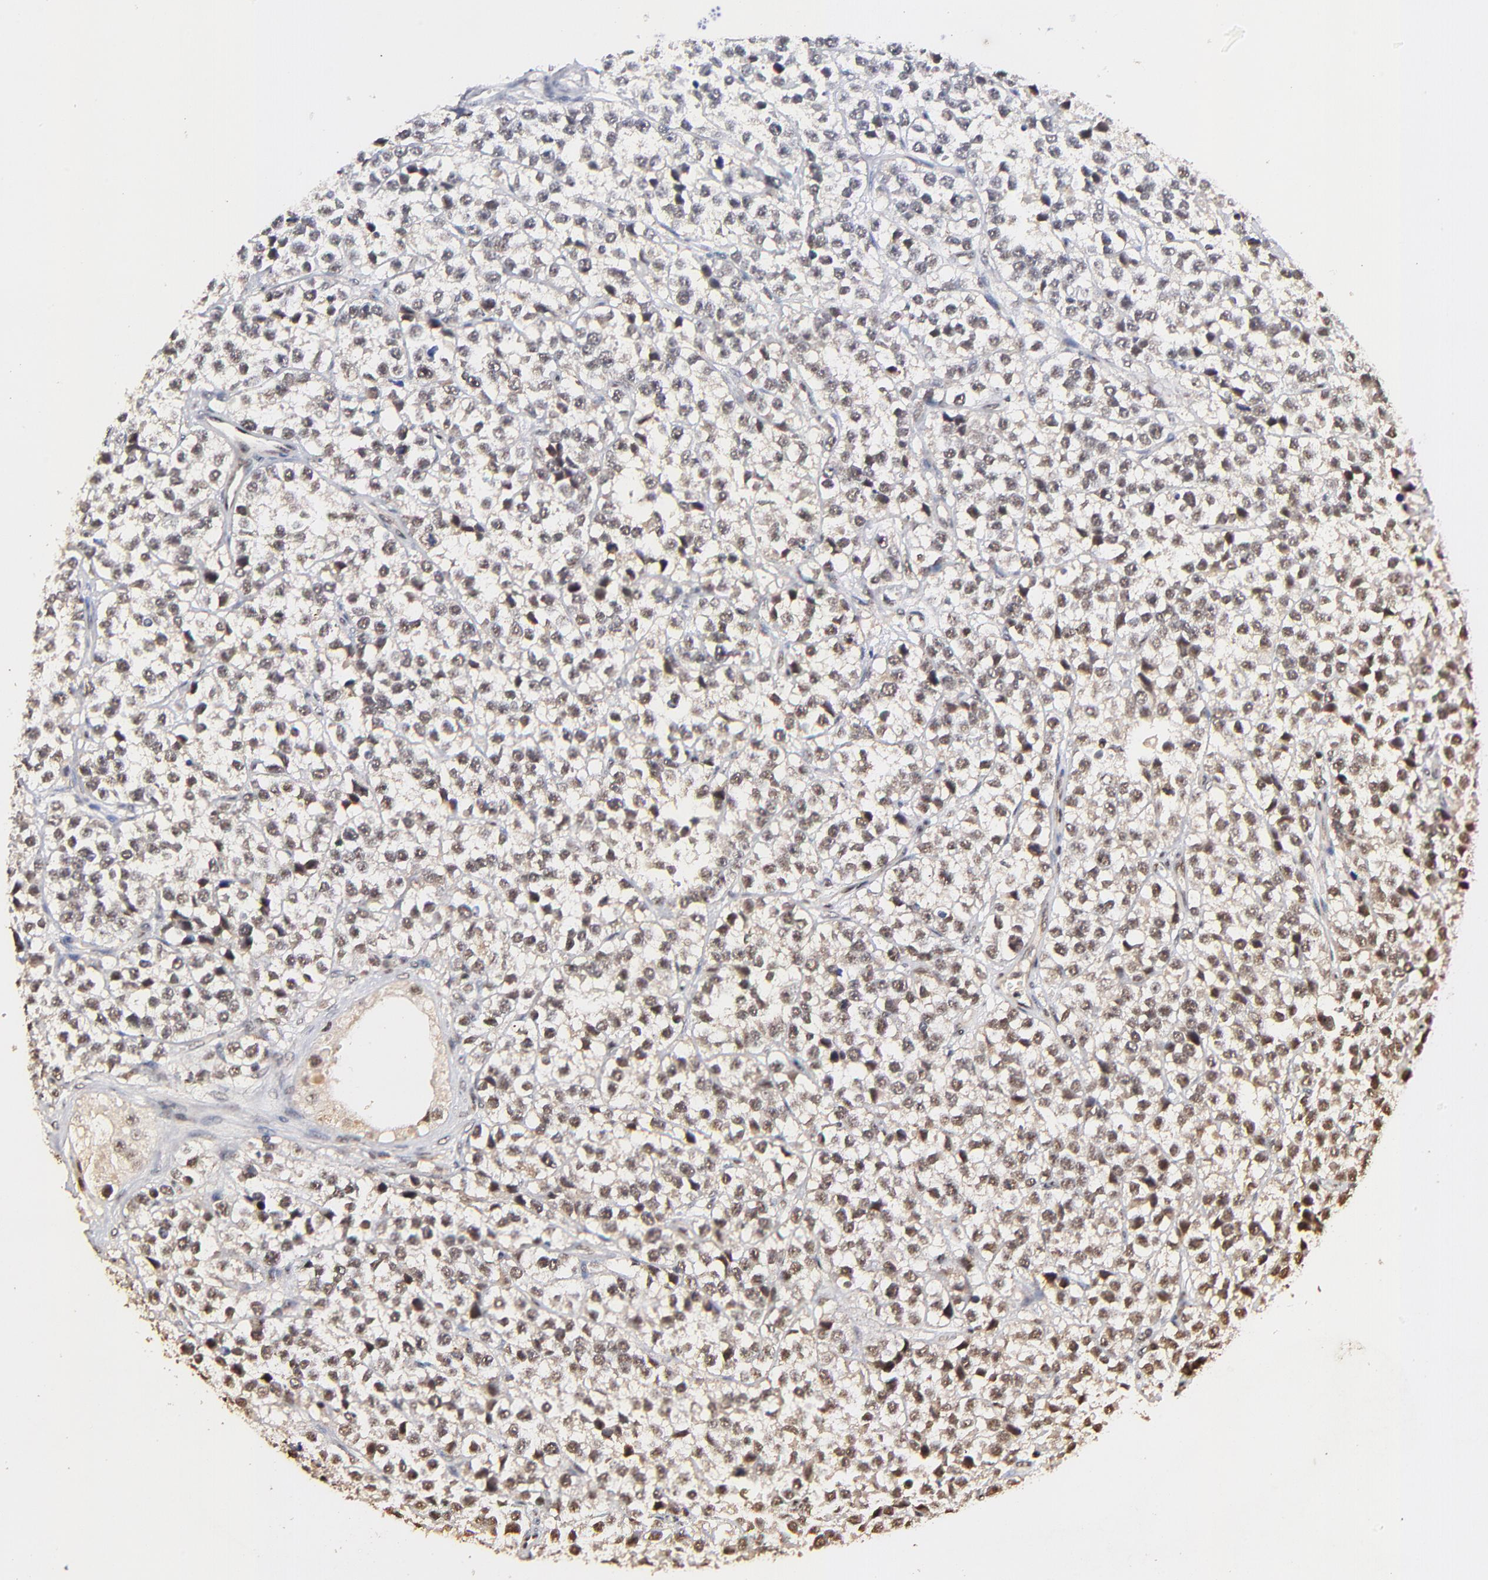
{"staining": {"intensity": "moderate", "quantity": ">75%", "location": "cytoplasmic/membranous,nuclear"}, "tissue": "testis cancer", "cell_type": "Tumor cells", "image_type": "cancer", "snomed": [{"axis": "morphology", "description": "Seminoma, NOS"}, {"axis": "topography", "description": "Testis"}], "caption": "This photomicrograph exhibits IHC staining of human seminoma (testis), with medium moderate cytoplasmic/membranous and nuclear expression in about >75% of tumor cells.", "gene": "MED12", "patient": {"sex": "male", "age": 25}}